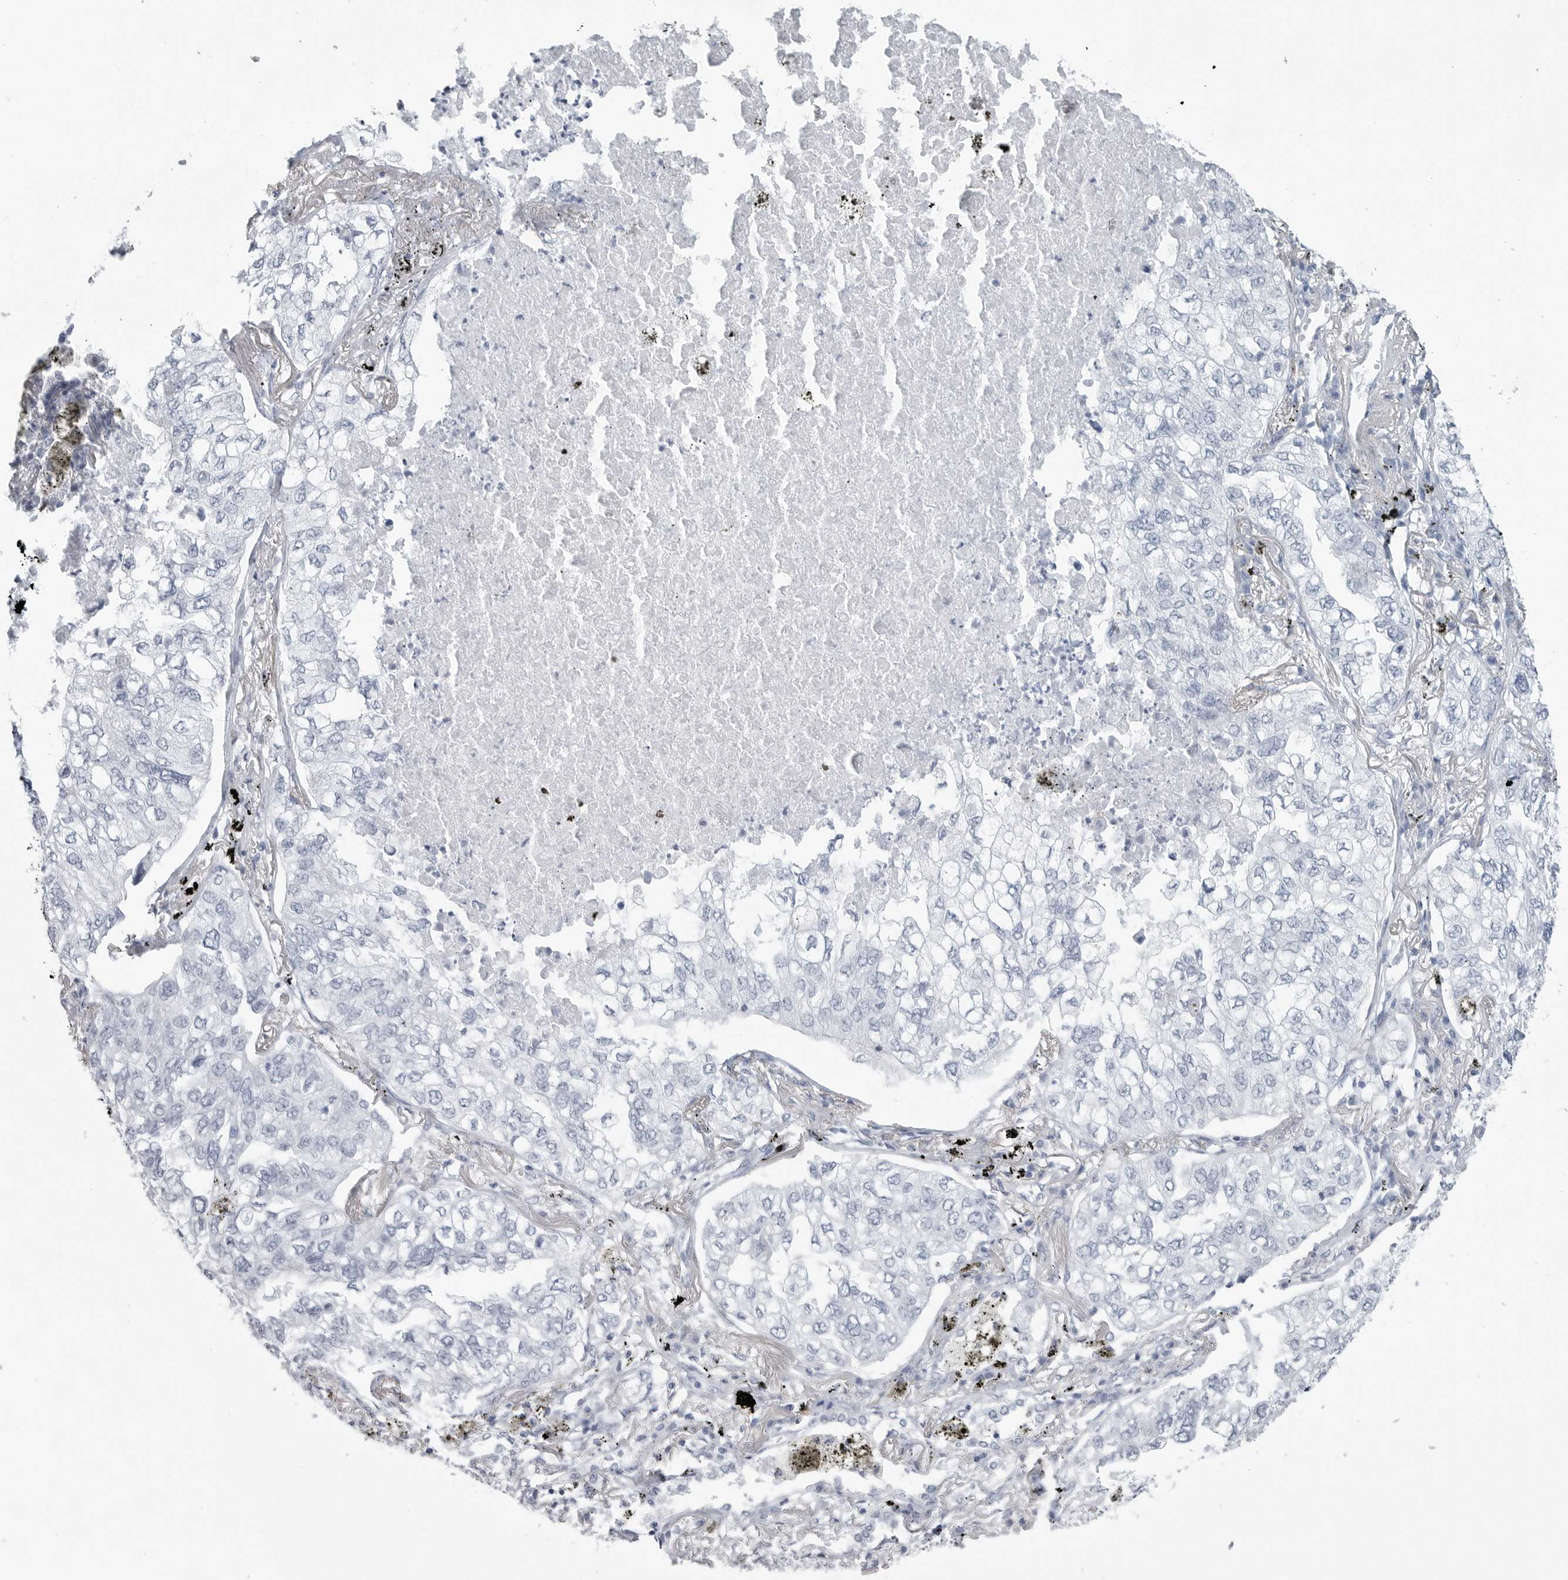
{"staining": {"intensity": "negative", "quantity": "none", "location": "none"}, "tissue": "lung cancer", "cell_type": "Tumor cells", "image_type": "cancer", "snomed": [{"axis": "morphology", "description": "Adenocarcinoma, NOS"}, {"axis": "topography", "description": "Lung"}], "caption": "DAB immunohistochemical staining of lung cancer shows no significant staining in tumor cells. (DAB immunohistochemistry, high magnification).", "gene": "CSH1", "patient": {"sex": "male", "age": 65}}